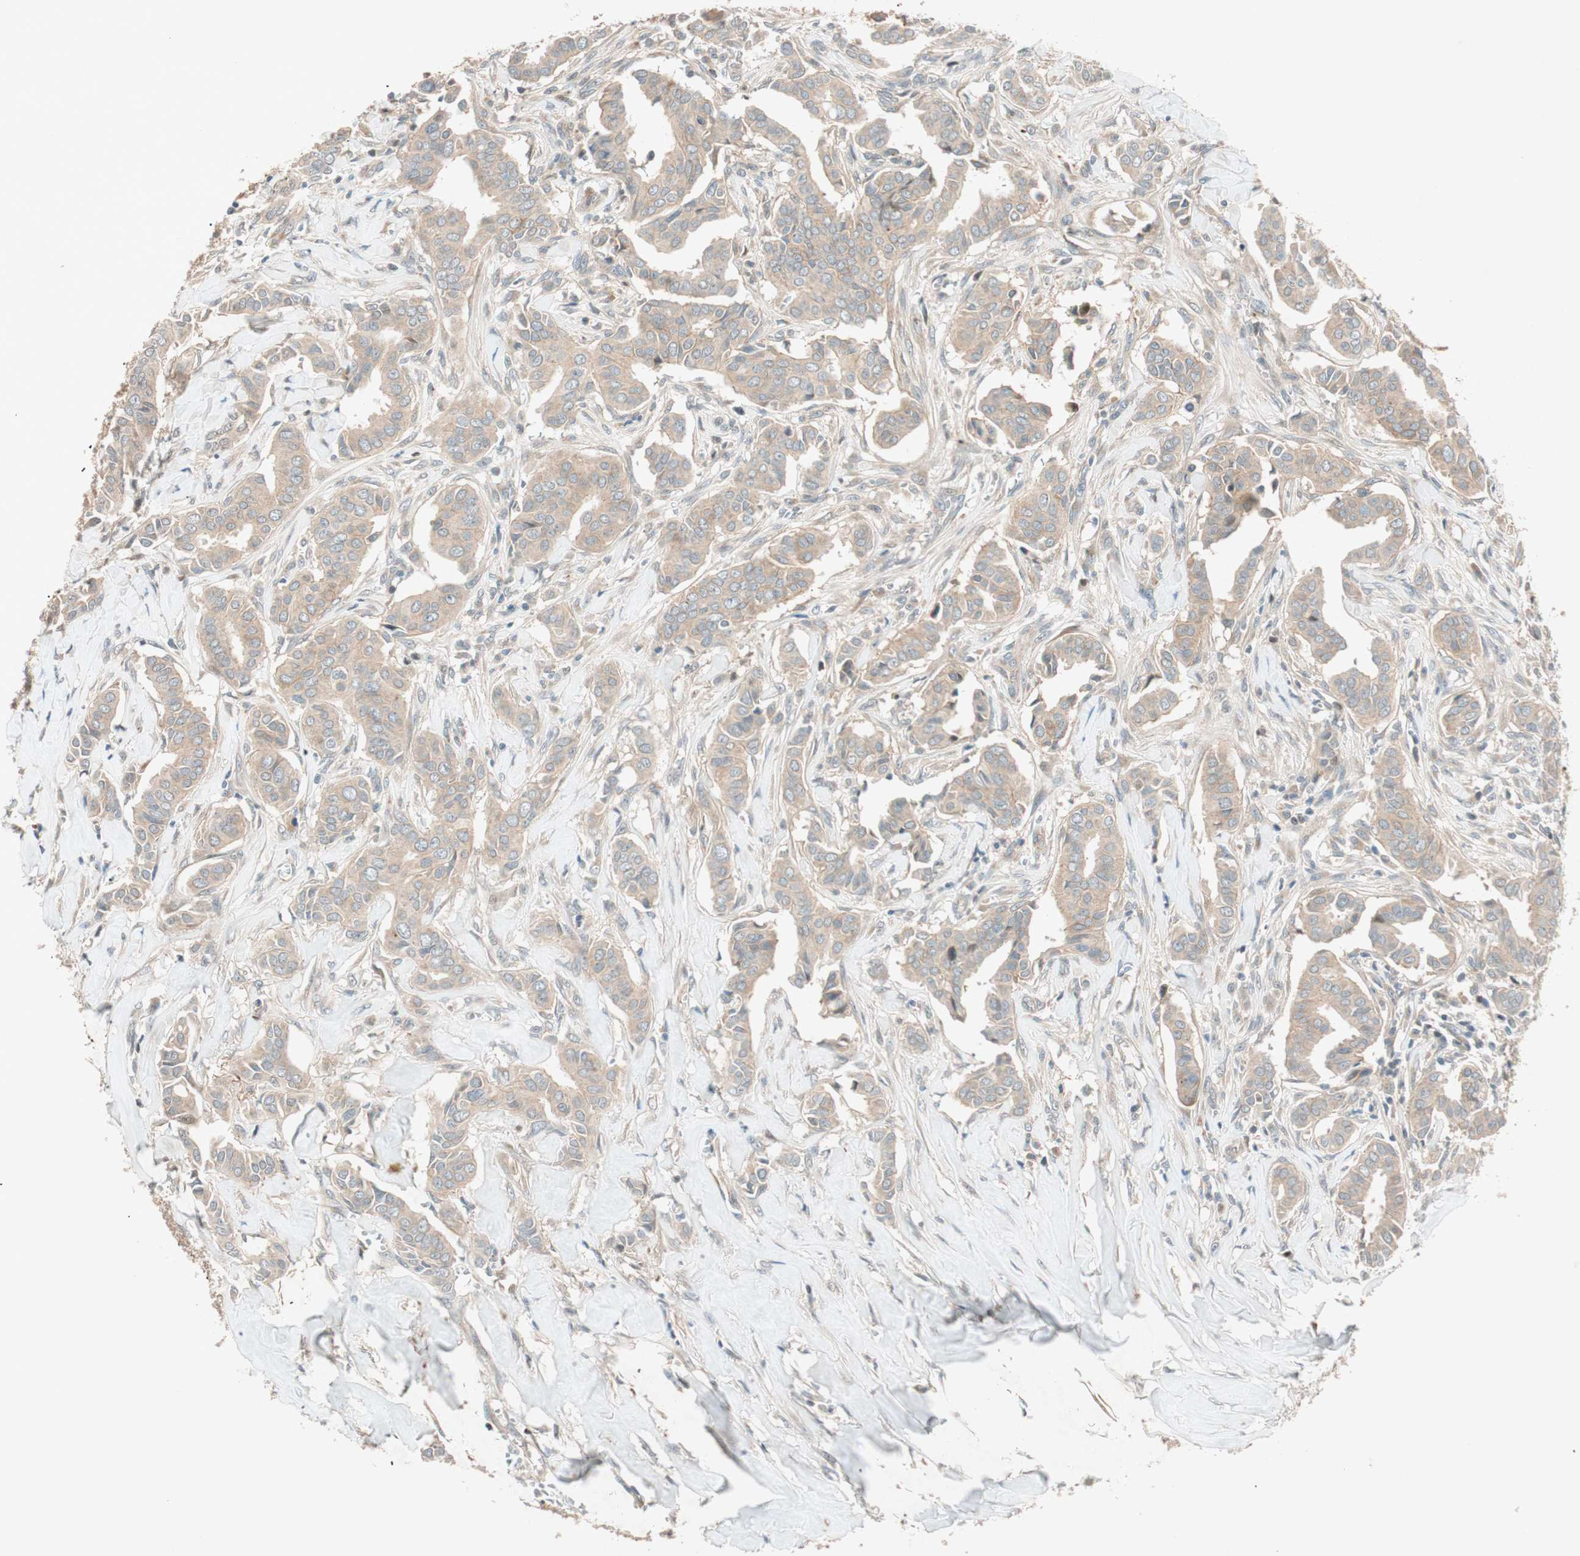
{"staining": {"intensity": "weak", "quantity": ">75%", "location": "cytoplasmic/membranous"}, "tissue": "head and neck cancer", "cell_type": "Tumor cells", "image_type": "cancer", "snomed": [{"axis": "morphology", "description": "Adenocarcinoma, NOS"}, {"axis": "topography", "description": "Salivary gland"}, {"axis": "topography", "description": "Head-Neck"}], "caption": "Immunohistochemical staining of human head and neck cancer (adenocarcinoma) exhibits low levels of weak cytoplasmic/membranous protein staining in about >75% of tumor cells.", "gene": "EPHA6", "patient": {"sex": "female", "age": 59}}